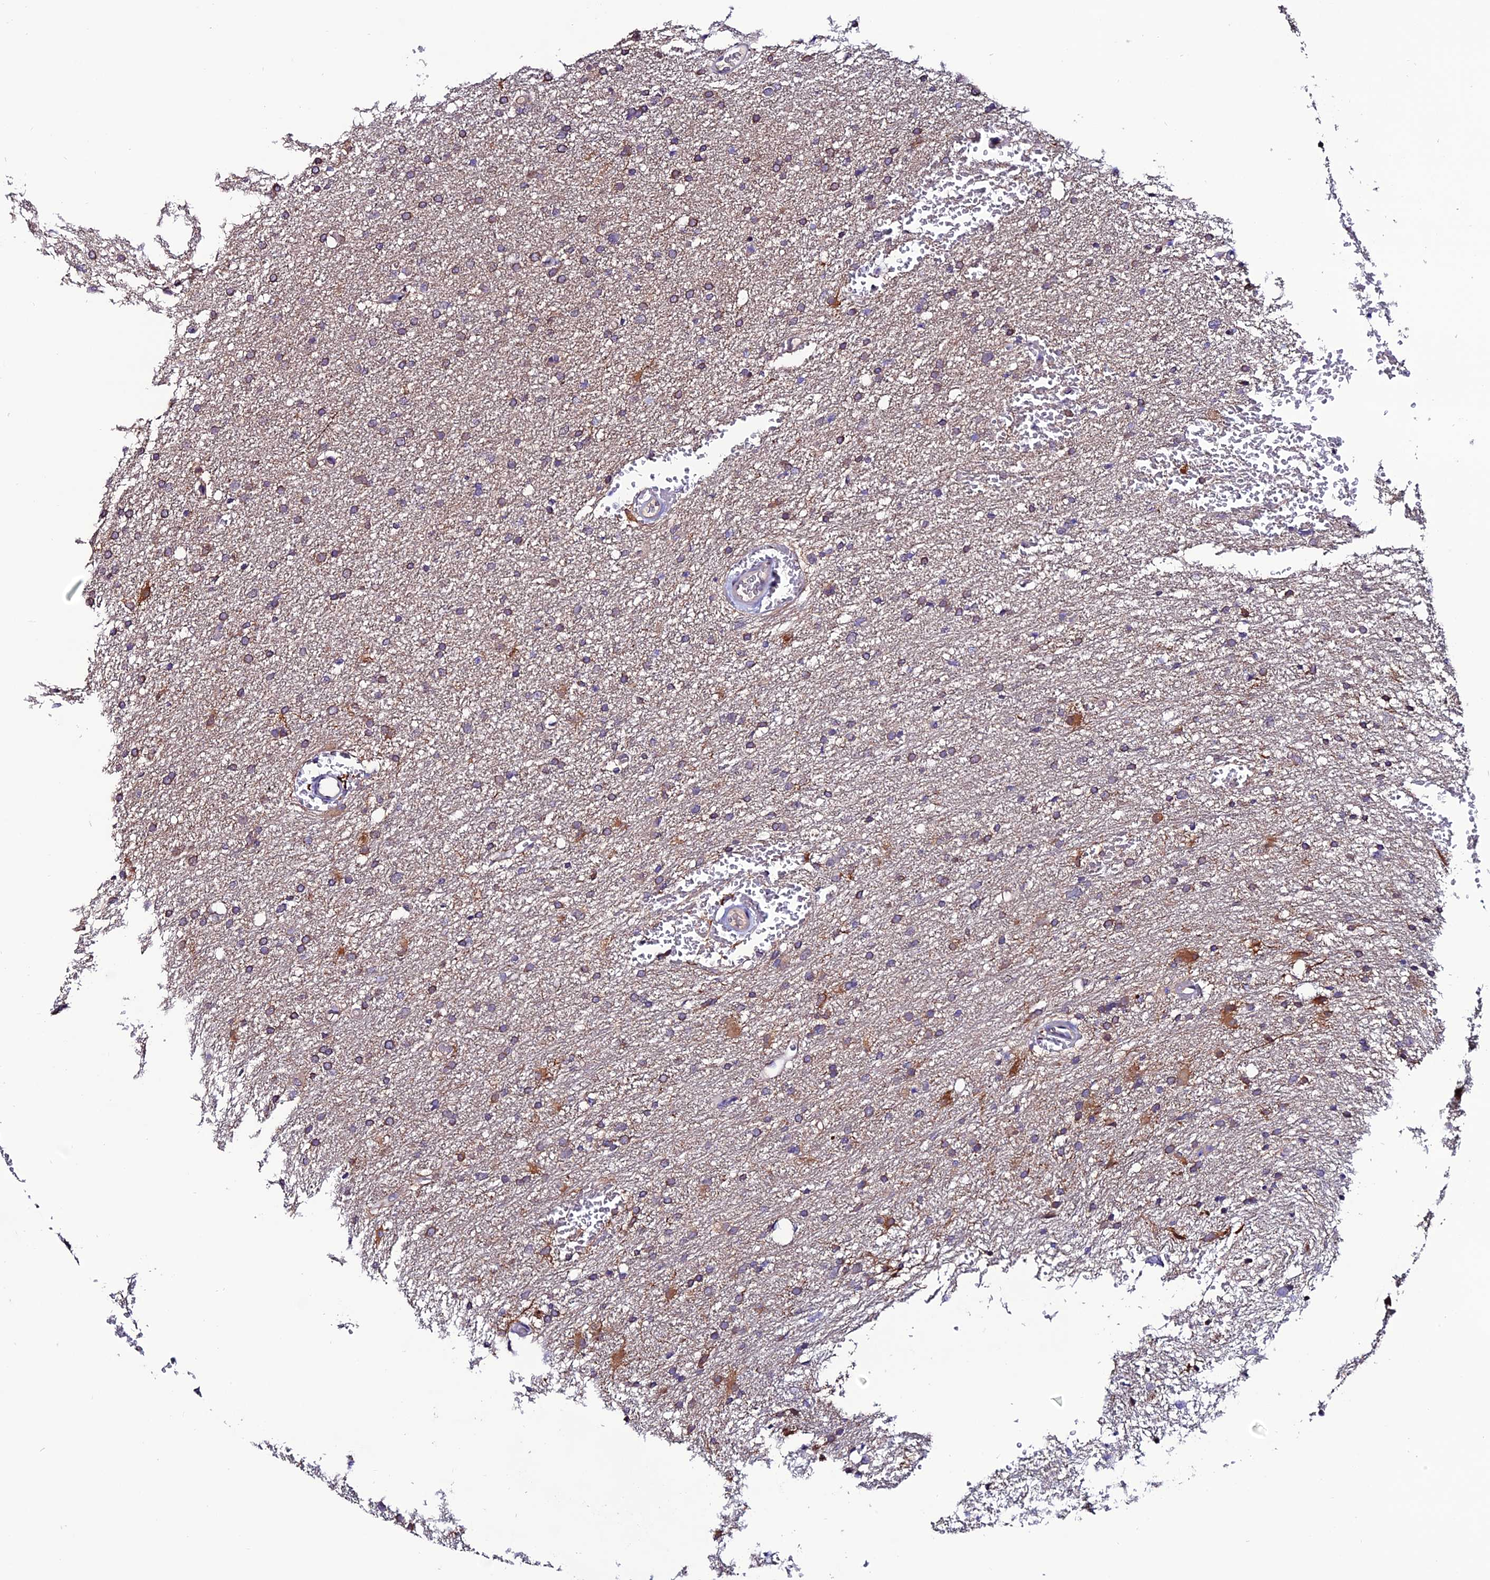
{"staining": {"intensity": "moderate", "quantity": "<25%", "location": "cytoplasmic/membranous"}, "tissue": "glioma", "cell_type": "Tumor cells", "image_type": "cancer", "snomed": [{"axis": "morphology", "description": "Glioma, malignant, High grade"}, {"axis": "topography", "description": "Cerebral cortex"}], "caption": "Malignant high-grade glioma stained for a protein (brown) shows moderate cytoplasmic/membranous positive expression in about <25% of tumor cells.", "gene": "FZD8", "patient": {"sex": "female", "age": 36}}